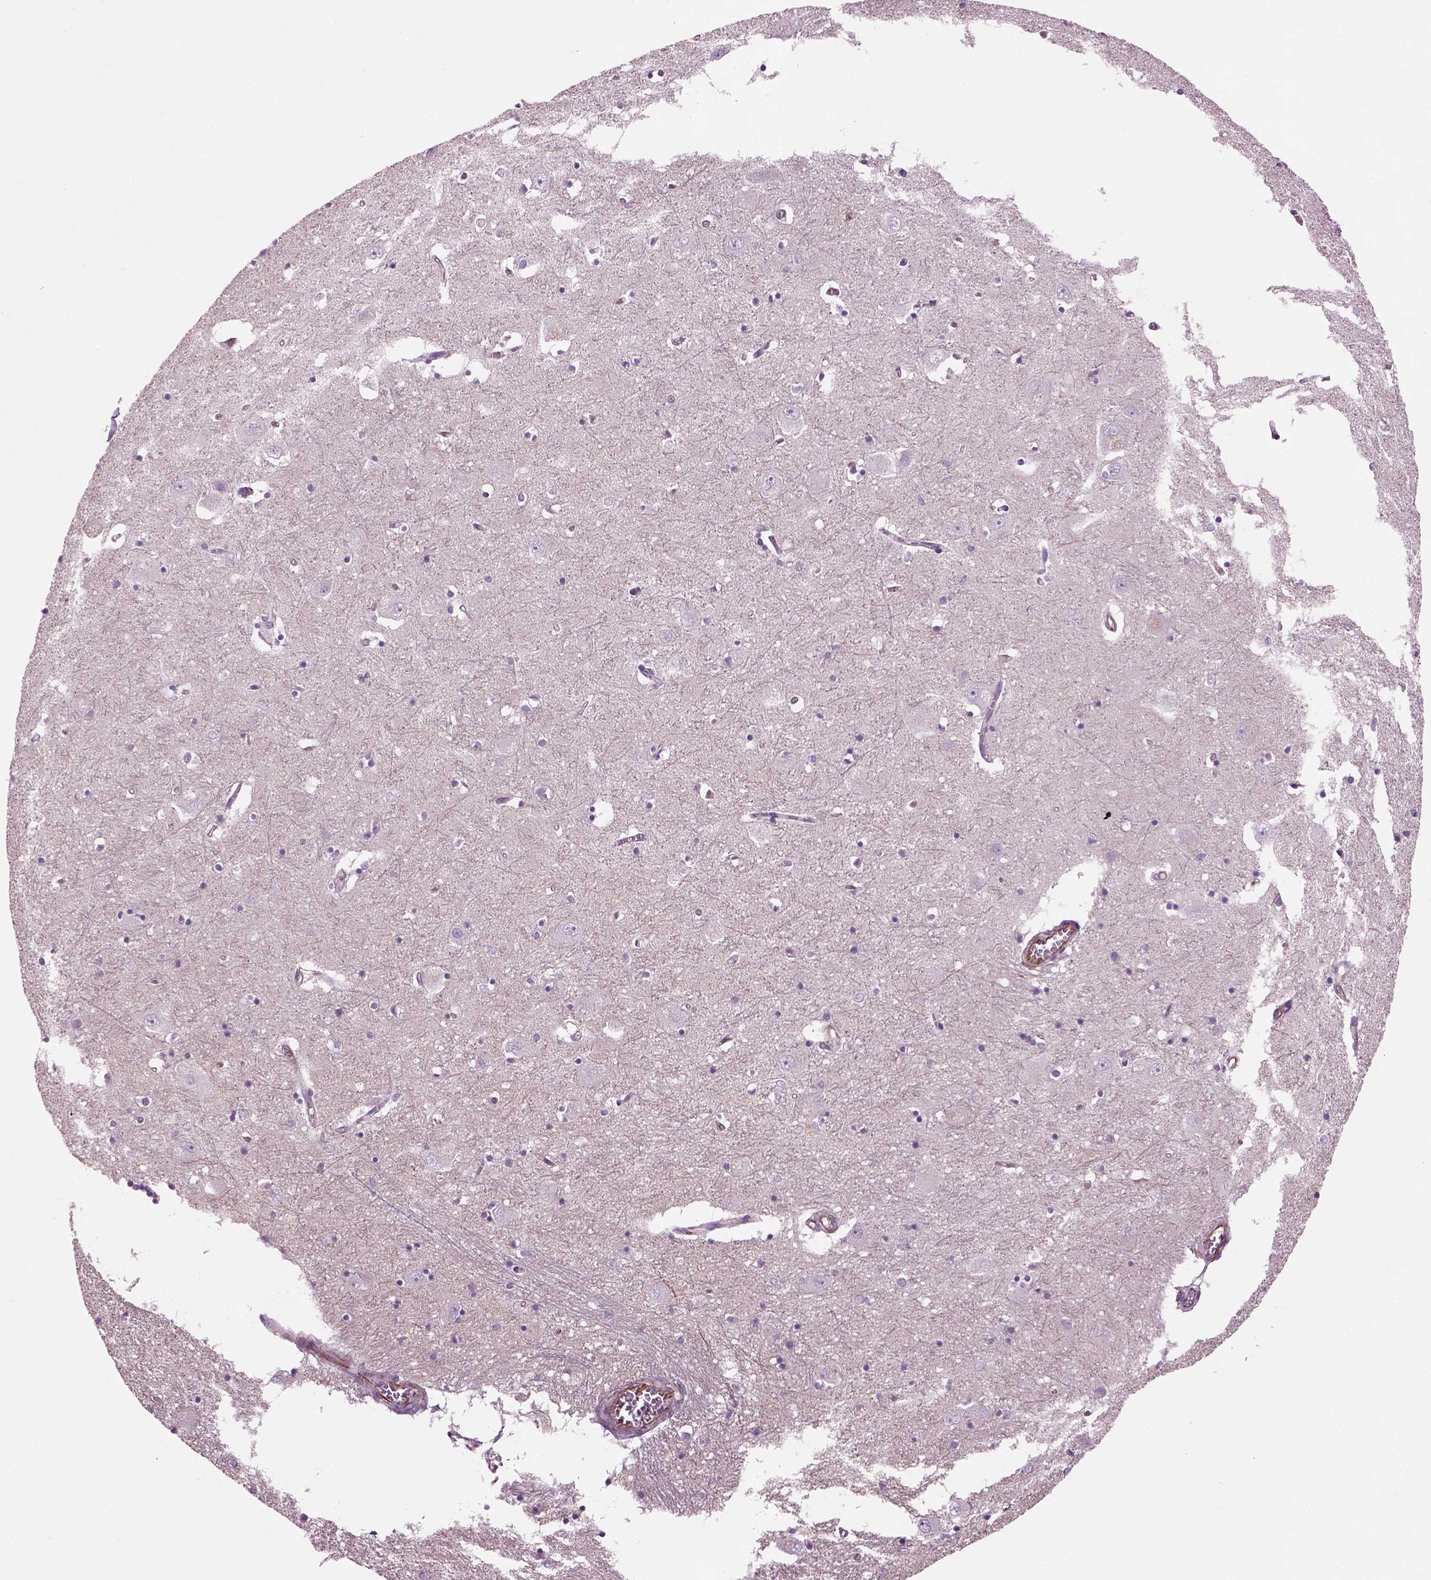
{"staining": {"intensity": "negative", "quantity": "none", "location": "none"}, "tissue": "caudate", "cell_type": "Glial cells", "image_type": "normal", "snomed": [{"axis": "morphology", "description": "Normal tissue, NOS"}, {"axis": "topography", "description": "Lateral ventricle wall"}], "caption": "The immunohistochemistry (IHC) photomicrograph has no significant expression in glial cells of caudate.", "gene": "ACER3", "patient": {"sex": "male", "age": 54}}